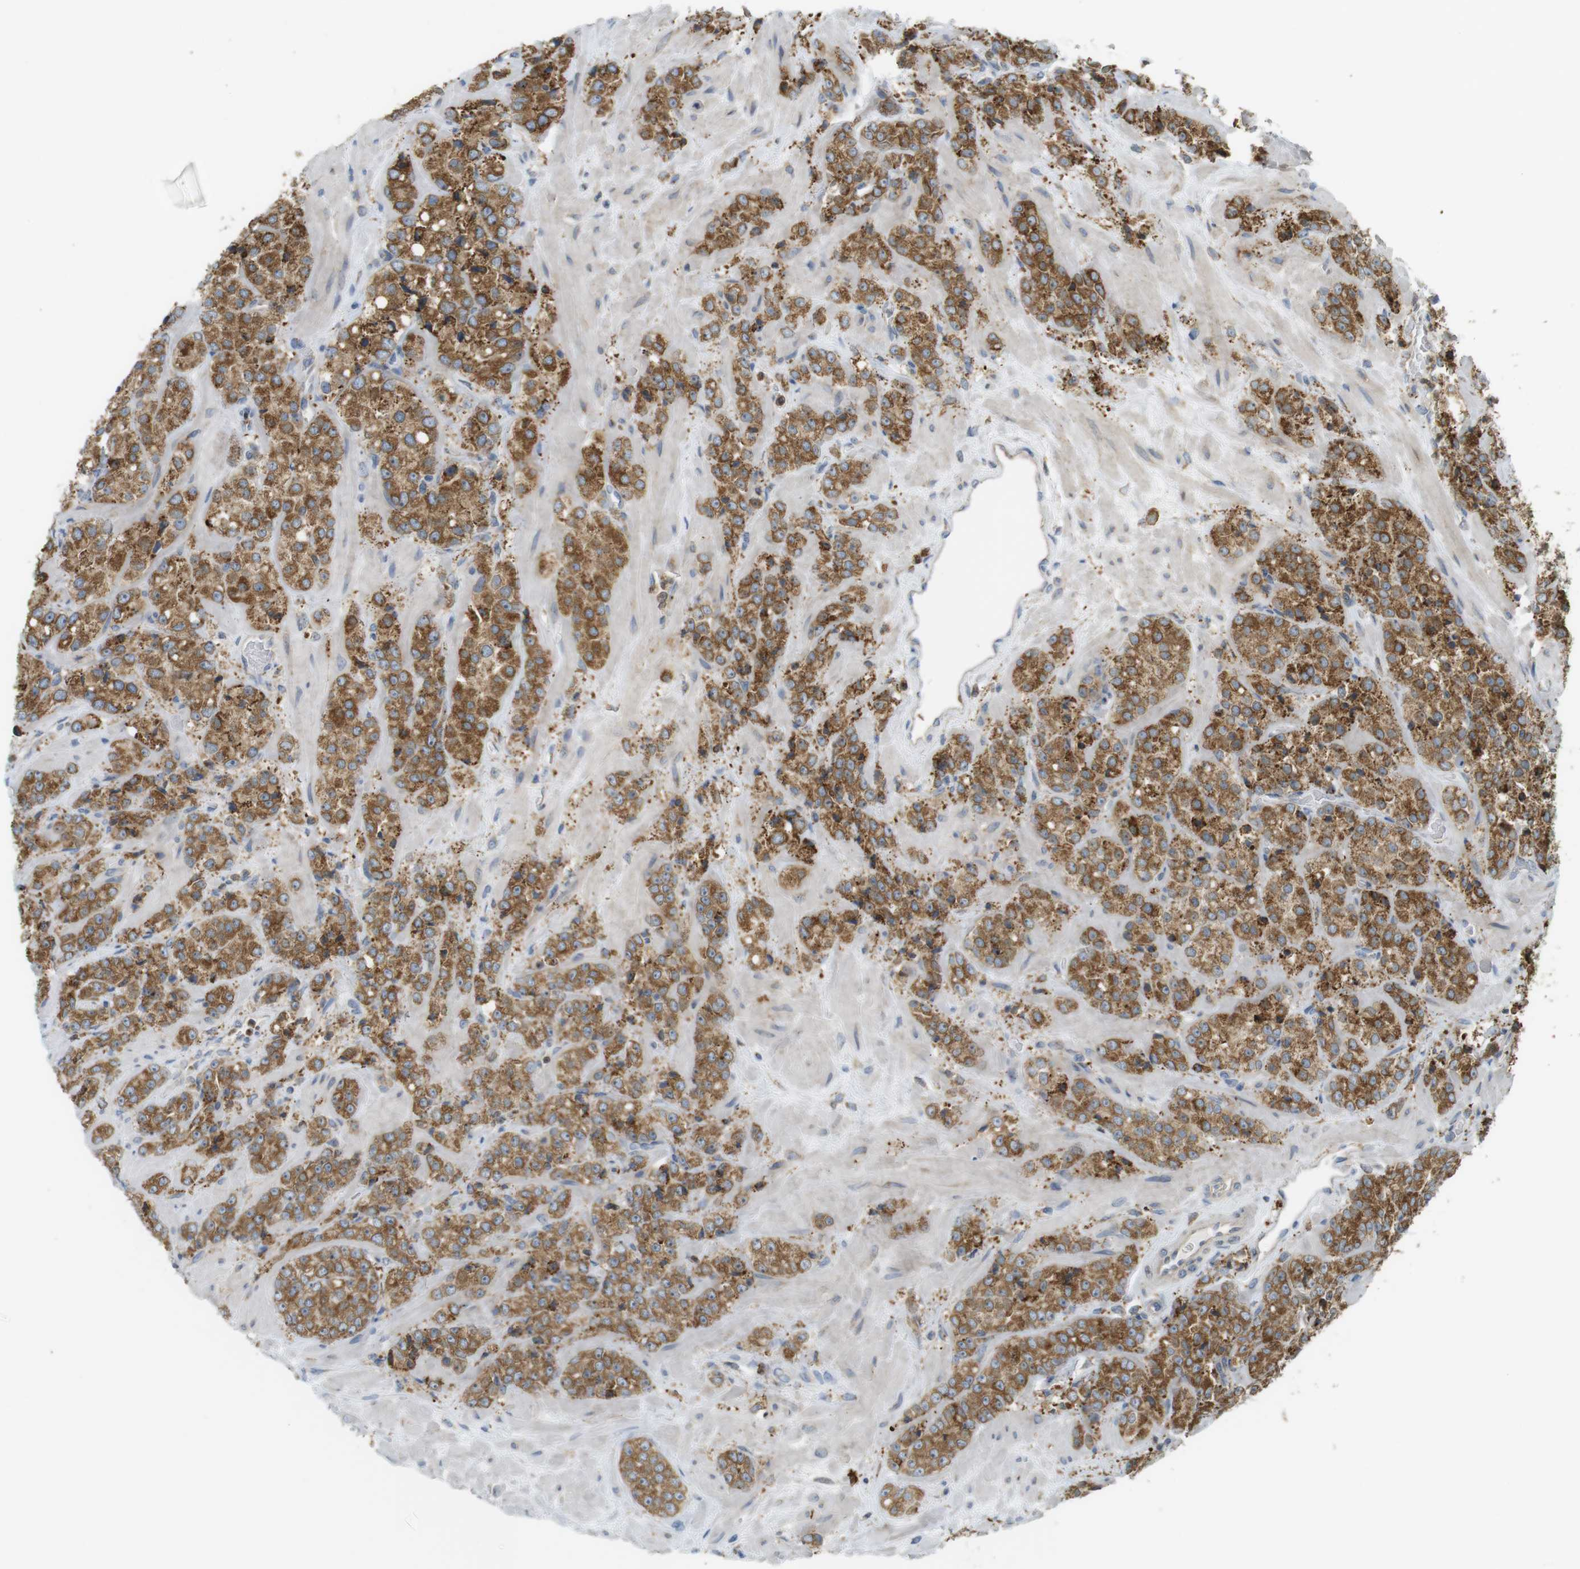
{"staining": {"intensity": "moderate", "quantity": ">75%", "location": "cytoplasmic/membranous"}, "tissue": "prostate cancer", "cell_type": "Tumor cells", "image_type": "cancer", "snomed": [{"axis": "morphology", "description": "Adenocarcinoma, High grade"}, {"axis": "topography", "description": "Prostate"}], "caption": "Tumor cells display moderate cytoplasmic/membranous positivity in about >75% of cells in prostate cancer (adenocarcinoma (high-grade)). (Brightfield microscopy of DAB IHC at high magnification).", "gene": "MBOAT2", "patient": {"sex": "male", "age": 64}}